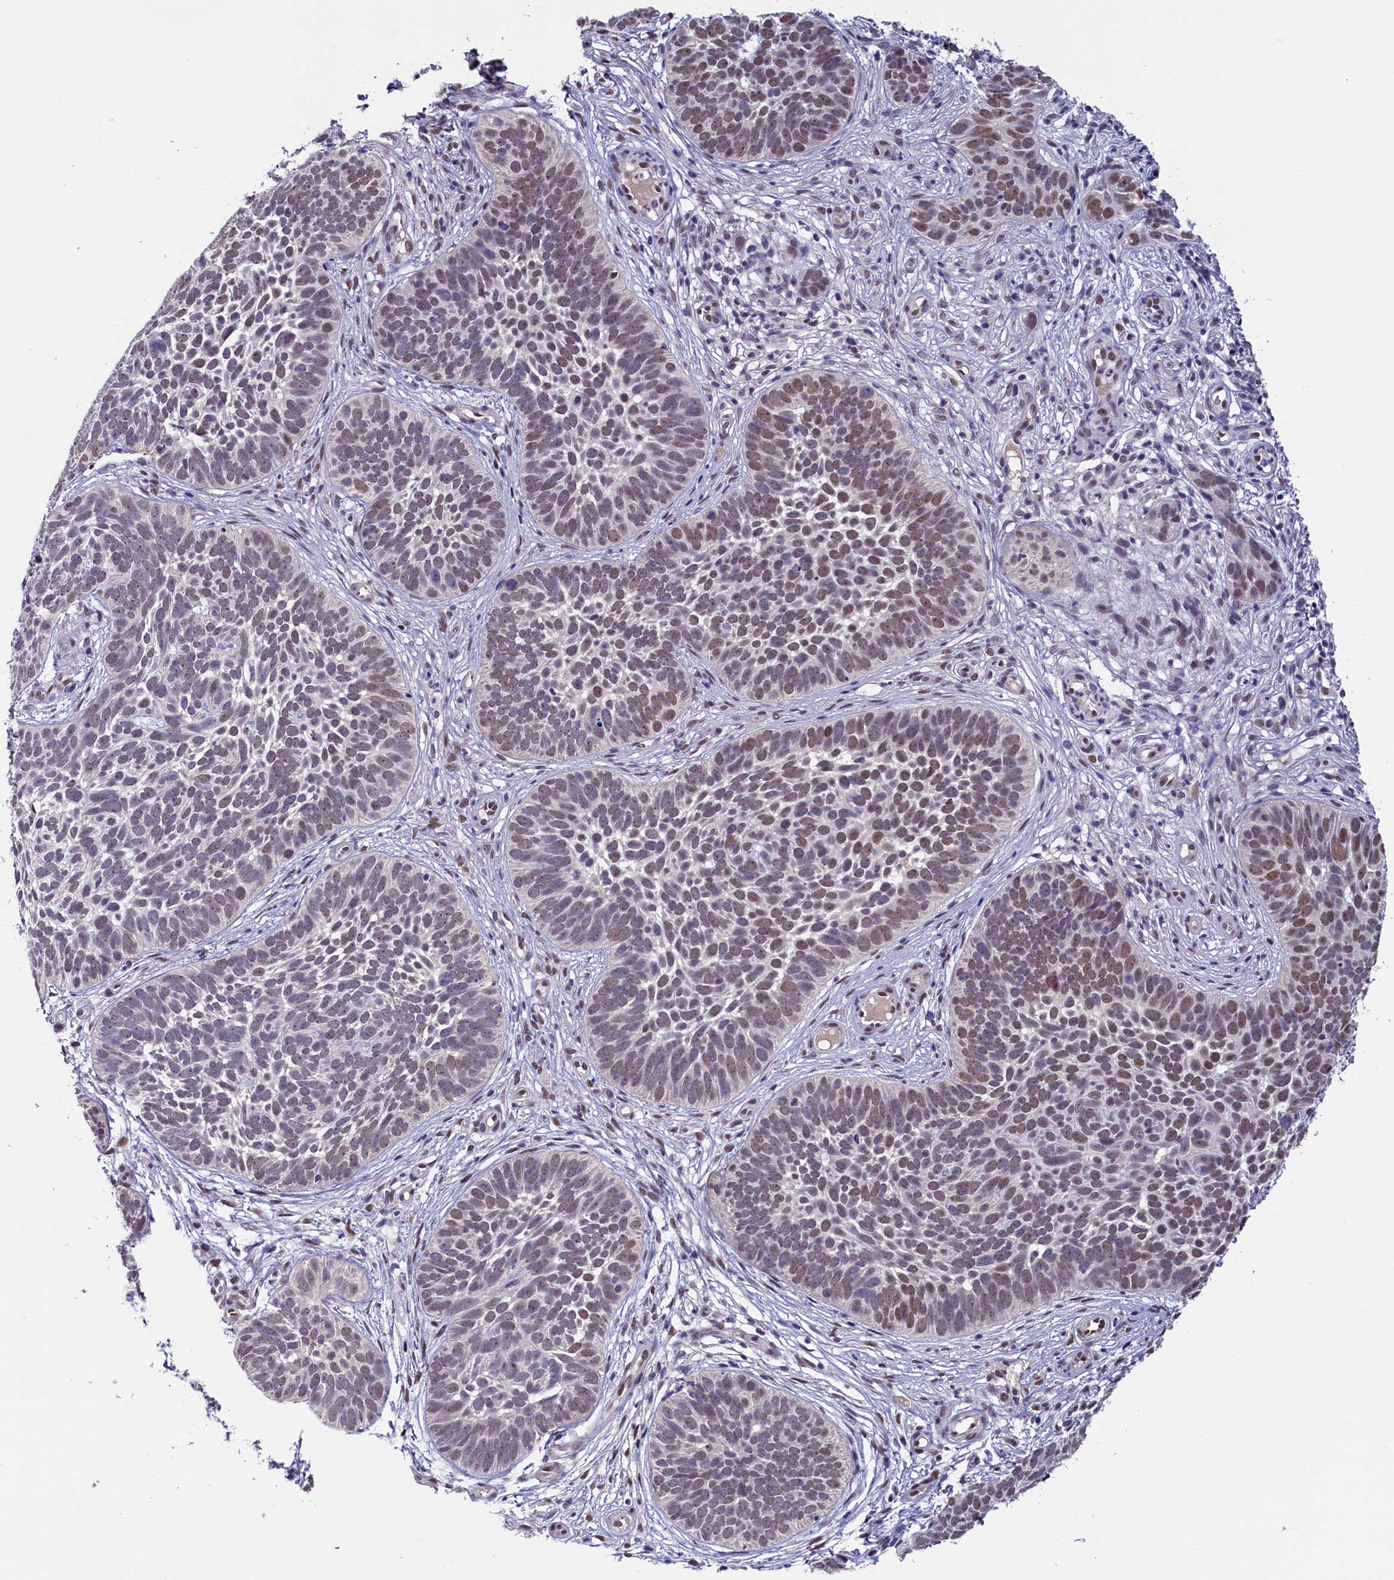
{"staining": {"intensity": "moderate", "quantity": ">75%", "location": "nuclear"}, "tissue": "skin cancer", "cell_type": "Tumor cells", "image_type": "cancer", "snomed": [{"axis": "morphology", "description": "Basal cell carcinoma"}, {"axis": "topography", "description": "Skin"}], "caption": "An image showing moderate nuclear staining in approximately >75% of tumor cells in skin cancer, as visualized by brown immunohistochemical staining.", "gene": "FLYWCH2", "patient": {"sex": "male", "age": 89}}